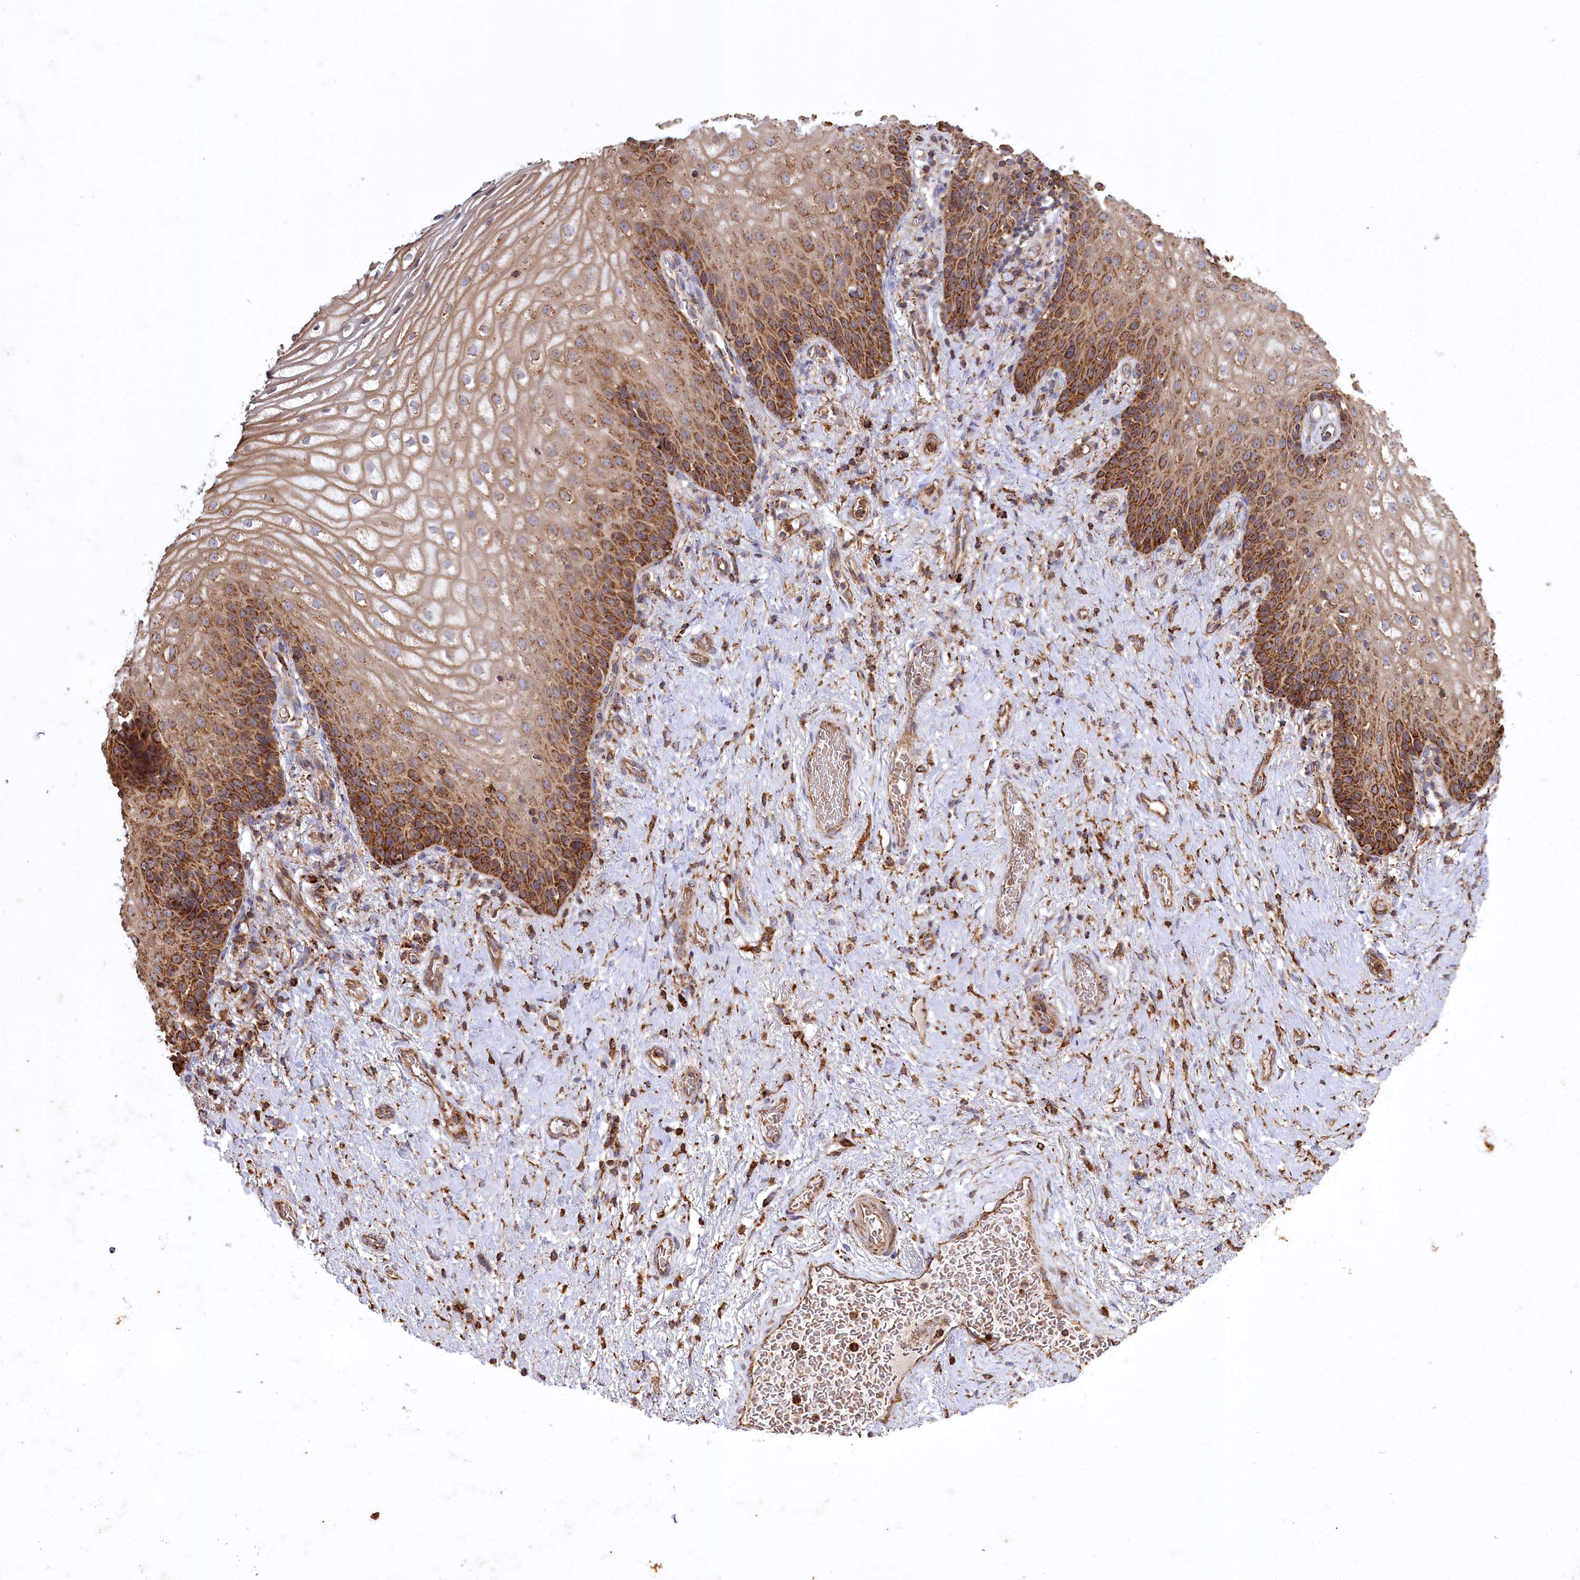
{"staining": {"intensity": "strong", "quantity": ">75%", "location": "cytoplasmic/membranous"}, "tissue": "vagina", "cell_type": "Squamous epithelial cells", "image_type": "normal", "snomed": [{"axis": "morphology", "description": "Normal tissue, NOS"}, {"axis": "topography", "description": "Vagina"}], "caption": "Immunohistochemistry image of normal vagina: human vagina stained using IHC reveals high levels of strong protein expression localized specifically in the cytoplasmic/membranous of squamous epithelial cells, appearing as a cytoplasmic/membranous brown color.", "gene": "CARD19", "patient": {"sex": "female", "age": 60}}